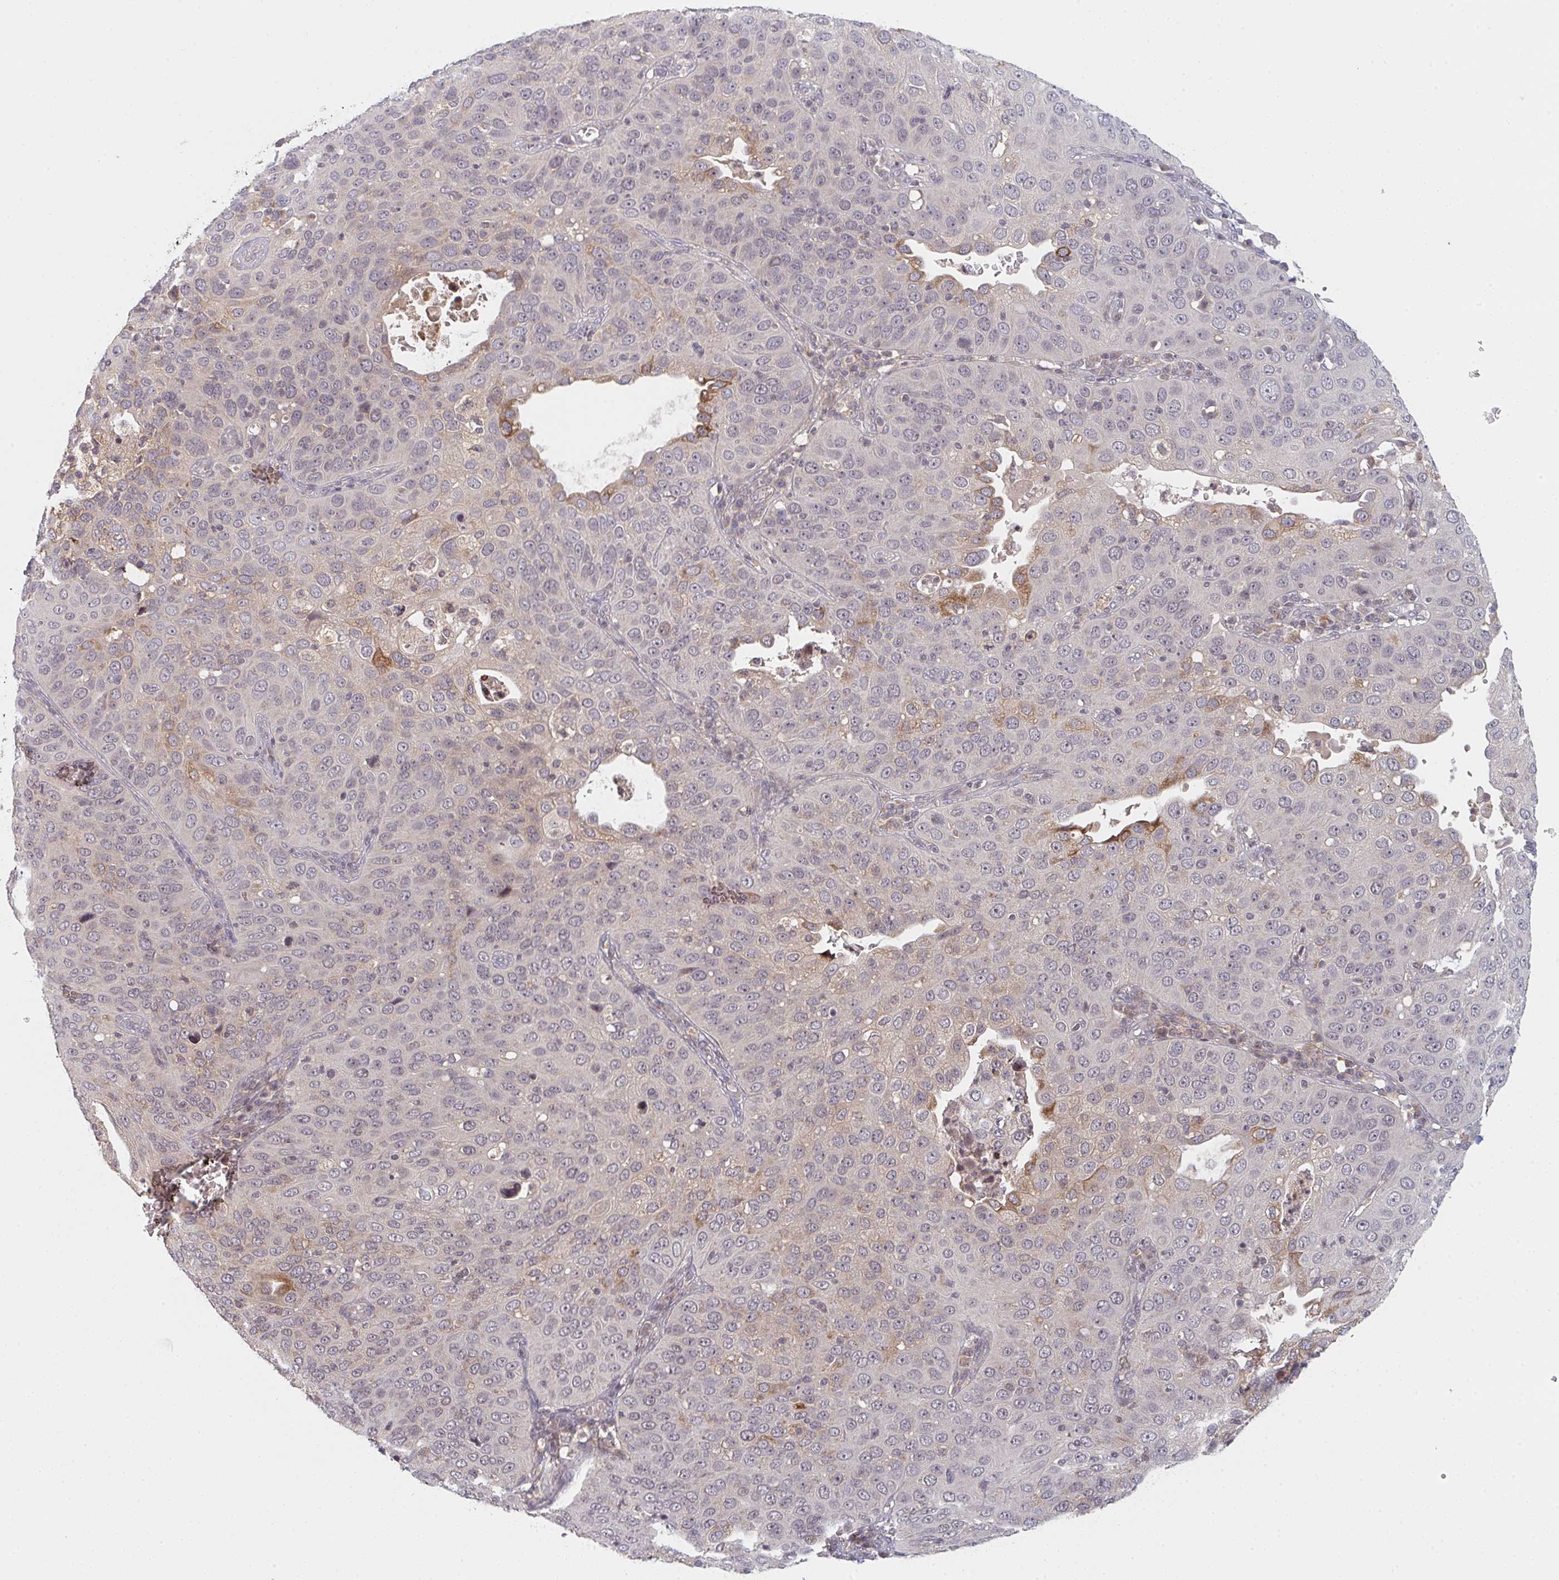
{"staining": {"intensity": "moderate", "quantity": "<25%", "location": "cytoplasmic/membranous,nuclear"}, "tissue": "cervical cancer", "cell_type": "Tumor cells", "image_type": "cancer", "snomed": [{"axis": "morphology", "description": "Squamous cell carcinoma, NOS"}, {"axis": "topography", "description": "Cervix"}], "caption": "Immunohistochemical staining of human squamous cell carcinoma (cervical) demonstrates low levels of moderate cytoplasmic/membranous and nuclear staining in approximately <25% of tumor cells. The protein of interest is shown in brown color, while the nuclei are stained blue.", "gene": "DCST1", "patient": {"sex": "female", "age": 36}}